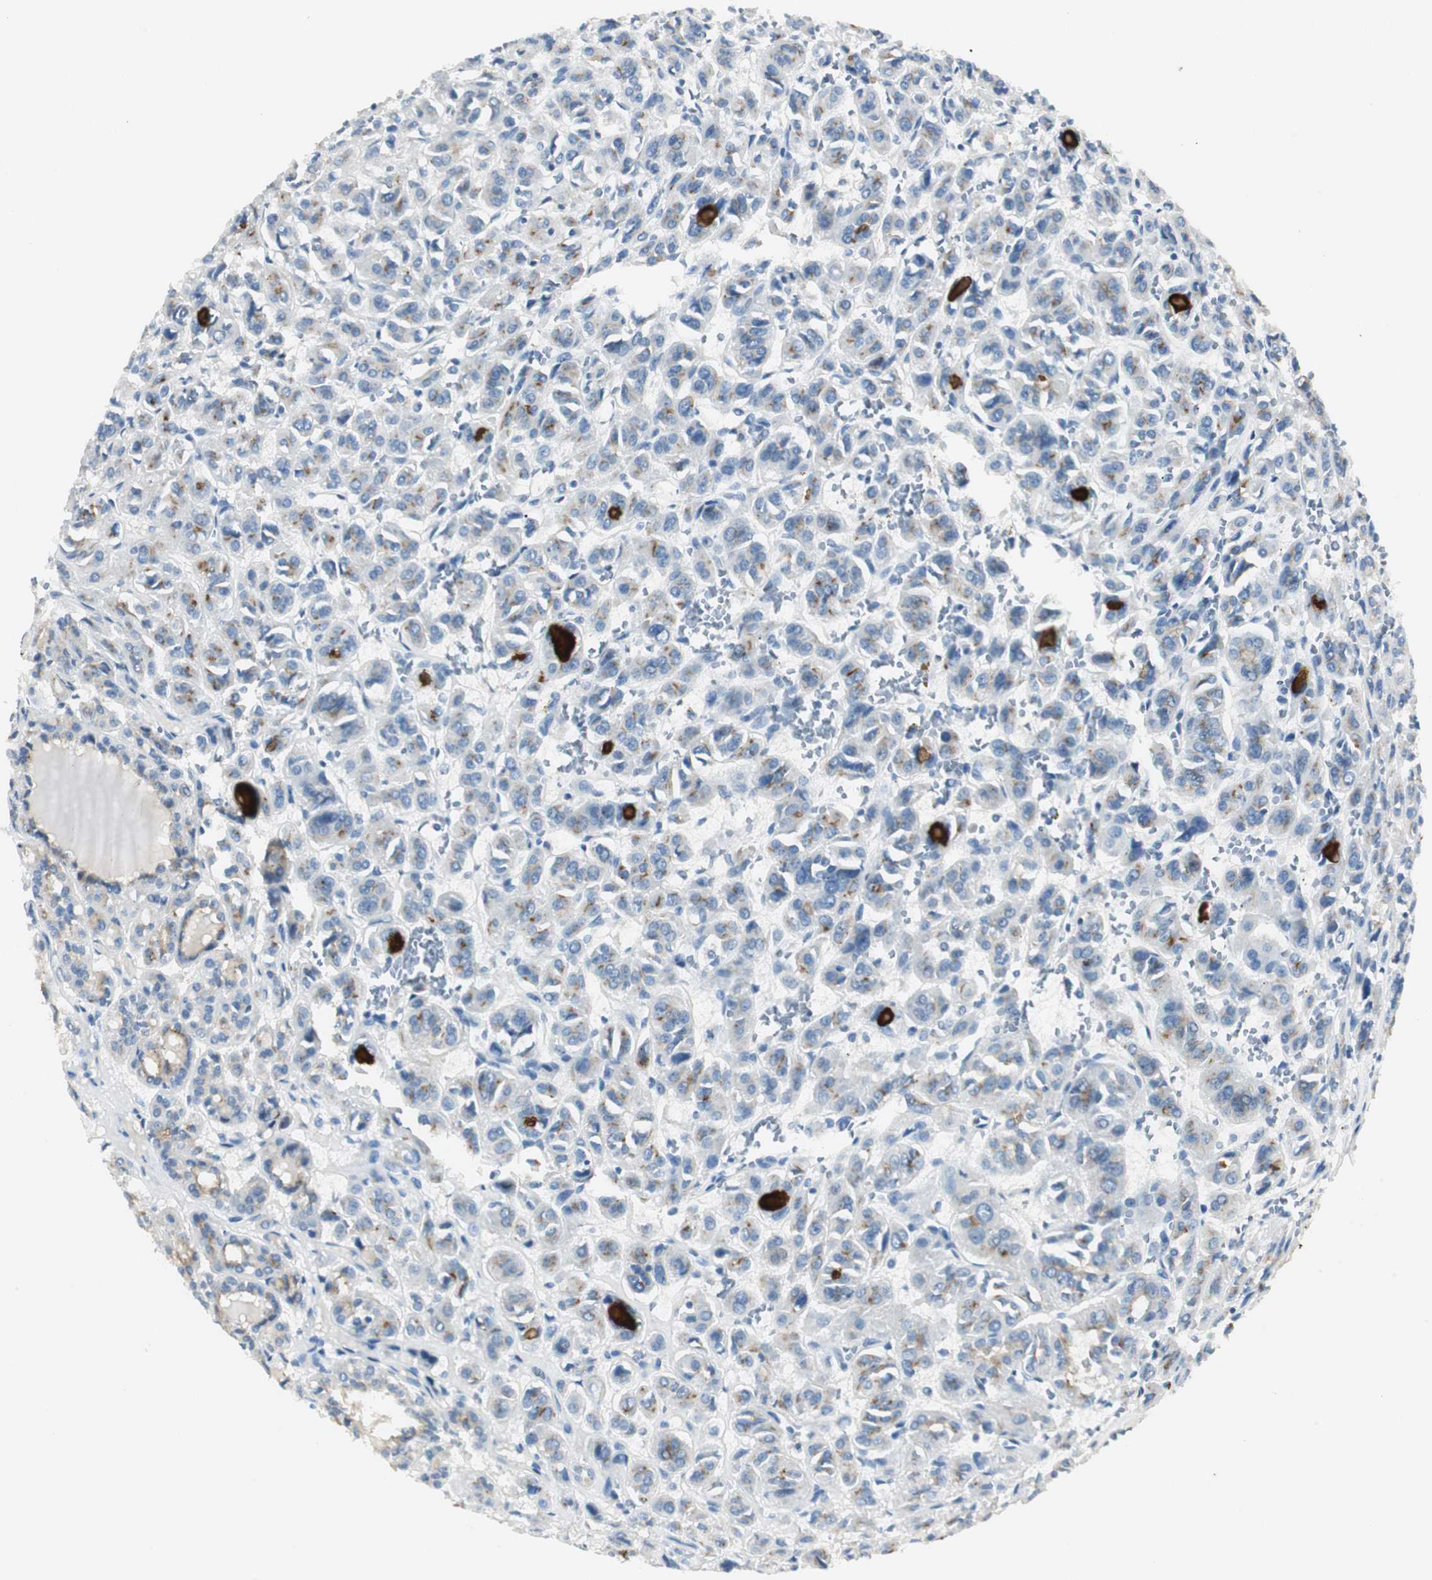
{"staining": {"intensity": "weak", "quantity": "25%-75%", "location": "cytoplasmic/membranous"}, "tissue": "thyroid cancer", "cell_type": "Tumor cells", "image_type": "cancer", "snomed": [{"axis": "morphology", "description": "Follicular adenoma carcinoma, NOS"}, {"axis": "topography", "description": "Thyroid gland"}], "caption": "A photomicrograph showing weak cytoplasmic/membranous positivity in approximately 25%-75% of tumor cells in thyroid follicular adenoma carcinoma, as visualized by brown immunohistochemical staining.", "gene": "LRP2", "patient": {"sex": "female", "age": 71}}